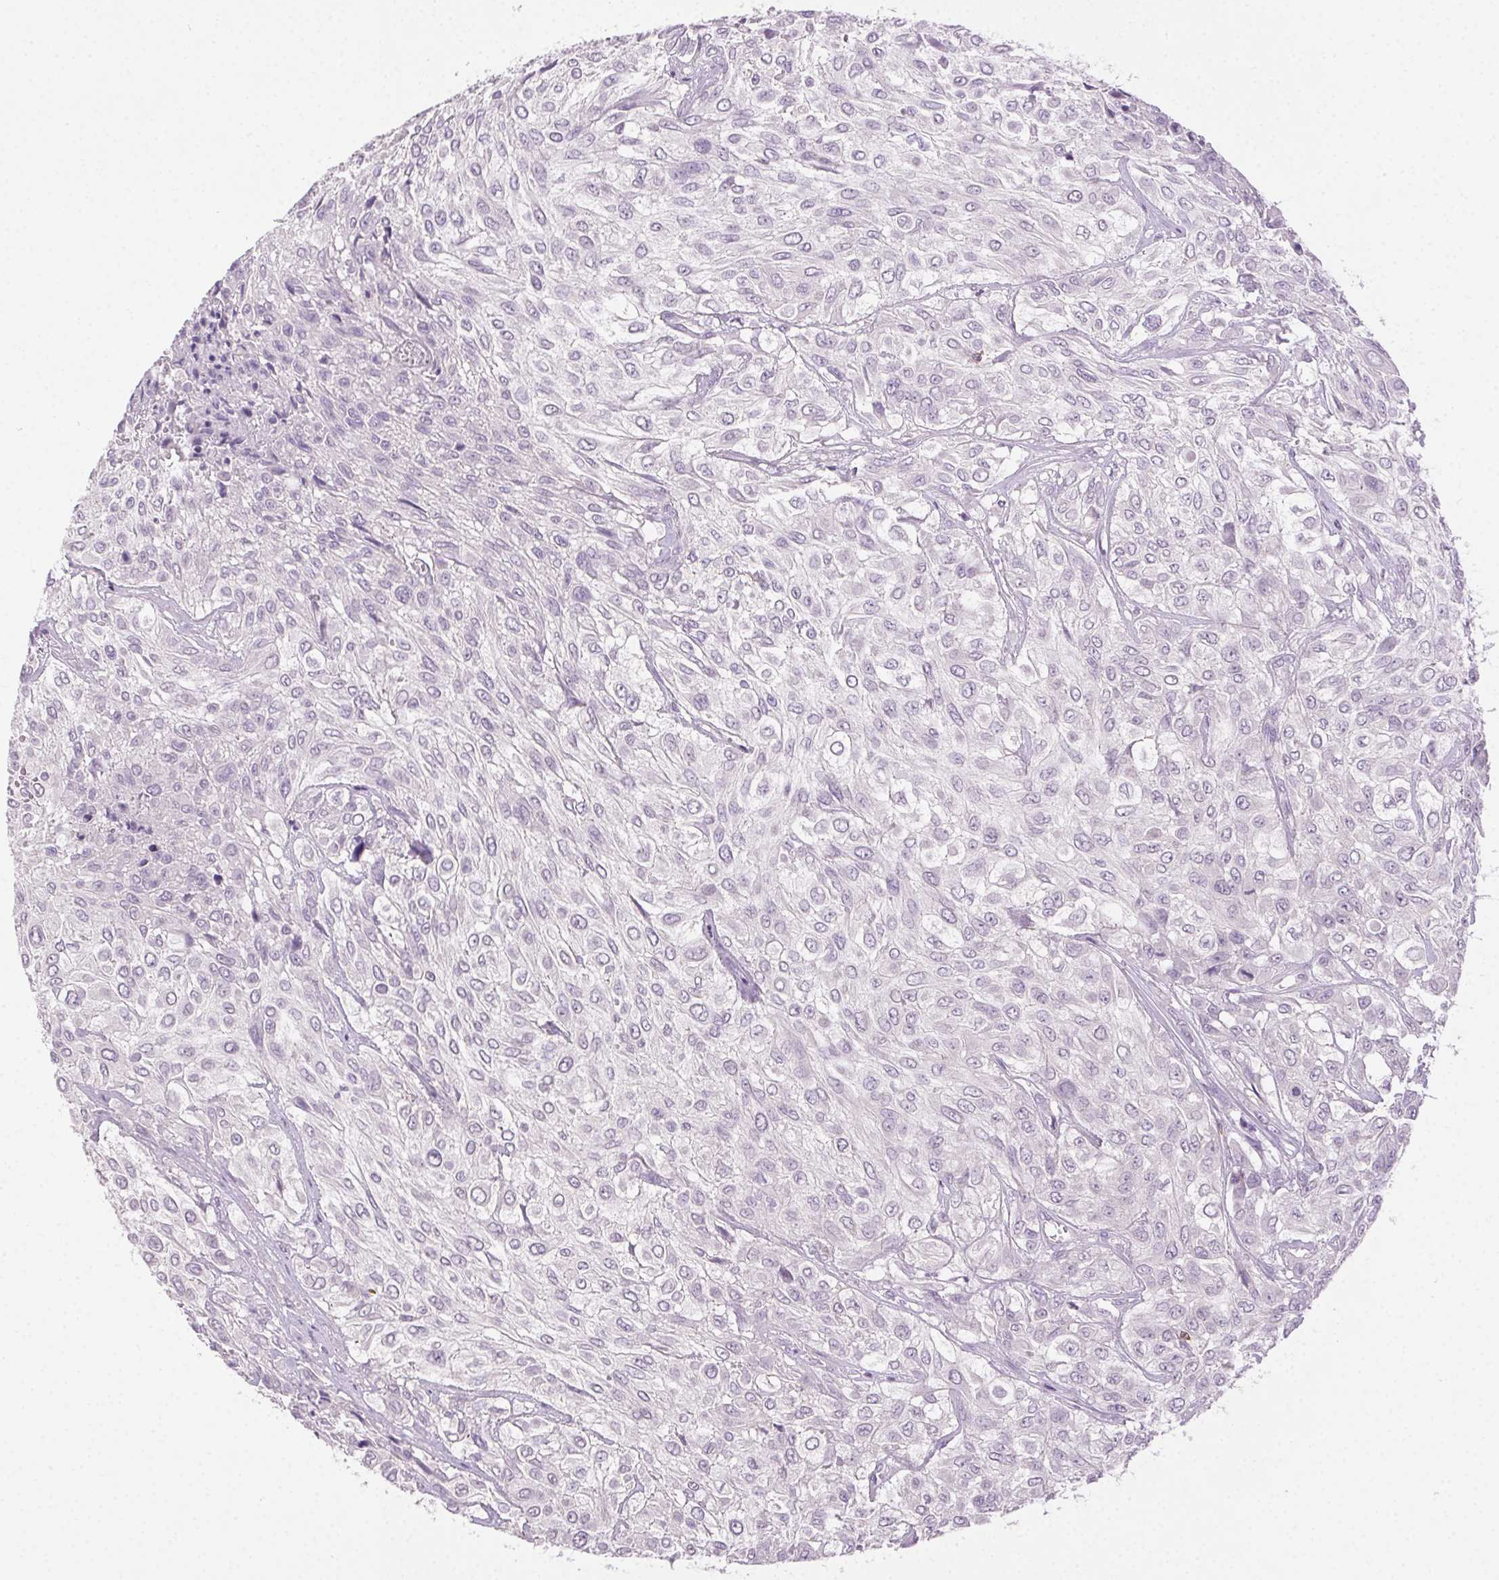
{"staining": {"intensity": "negative", "quantity": "none", "location": "none"}, "tissue": "urothelial cancer", "cell_type": "Tumor cells", "image_type": "cancer", "snomed": [{"axis": "morphology", "description": "Urothelial carcinoma, High grade"}, {"axis": "topography", "description": "Urinary bladder"}], "caption": "An IHC photomicrograph of high-grade urothelial carcinoma is shown. There is no staining in tumor cells of high-grade urothelial carcinoma.", "gene": "AKAP5", "patient": {"sex": "male", "age": 57}}